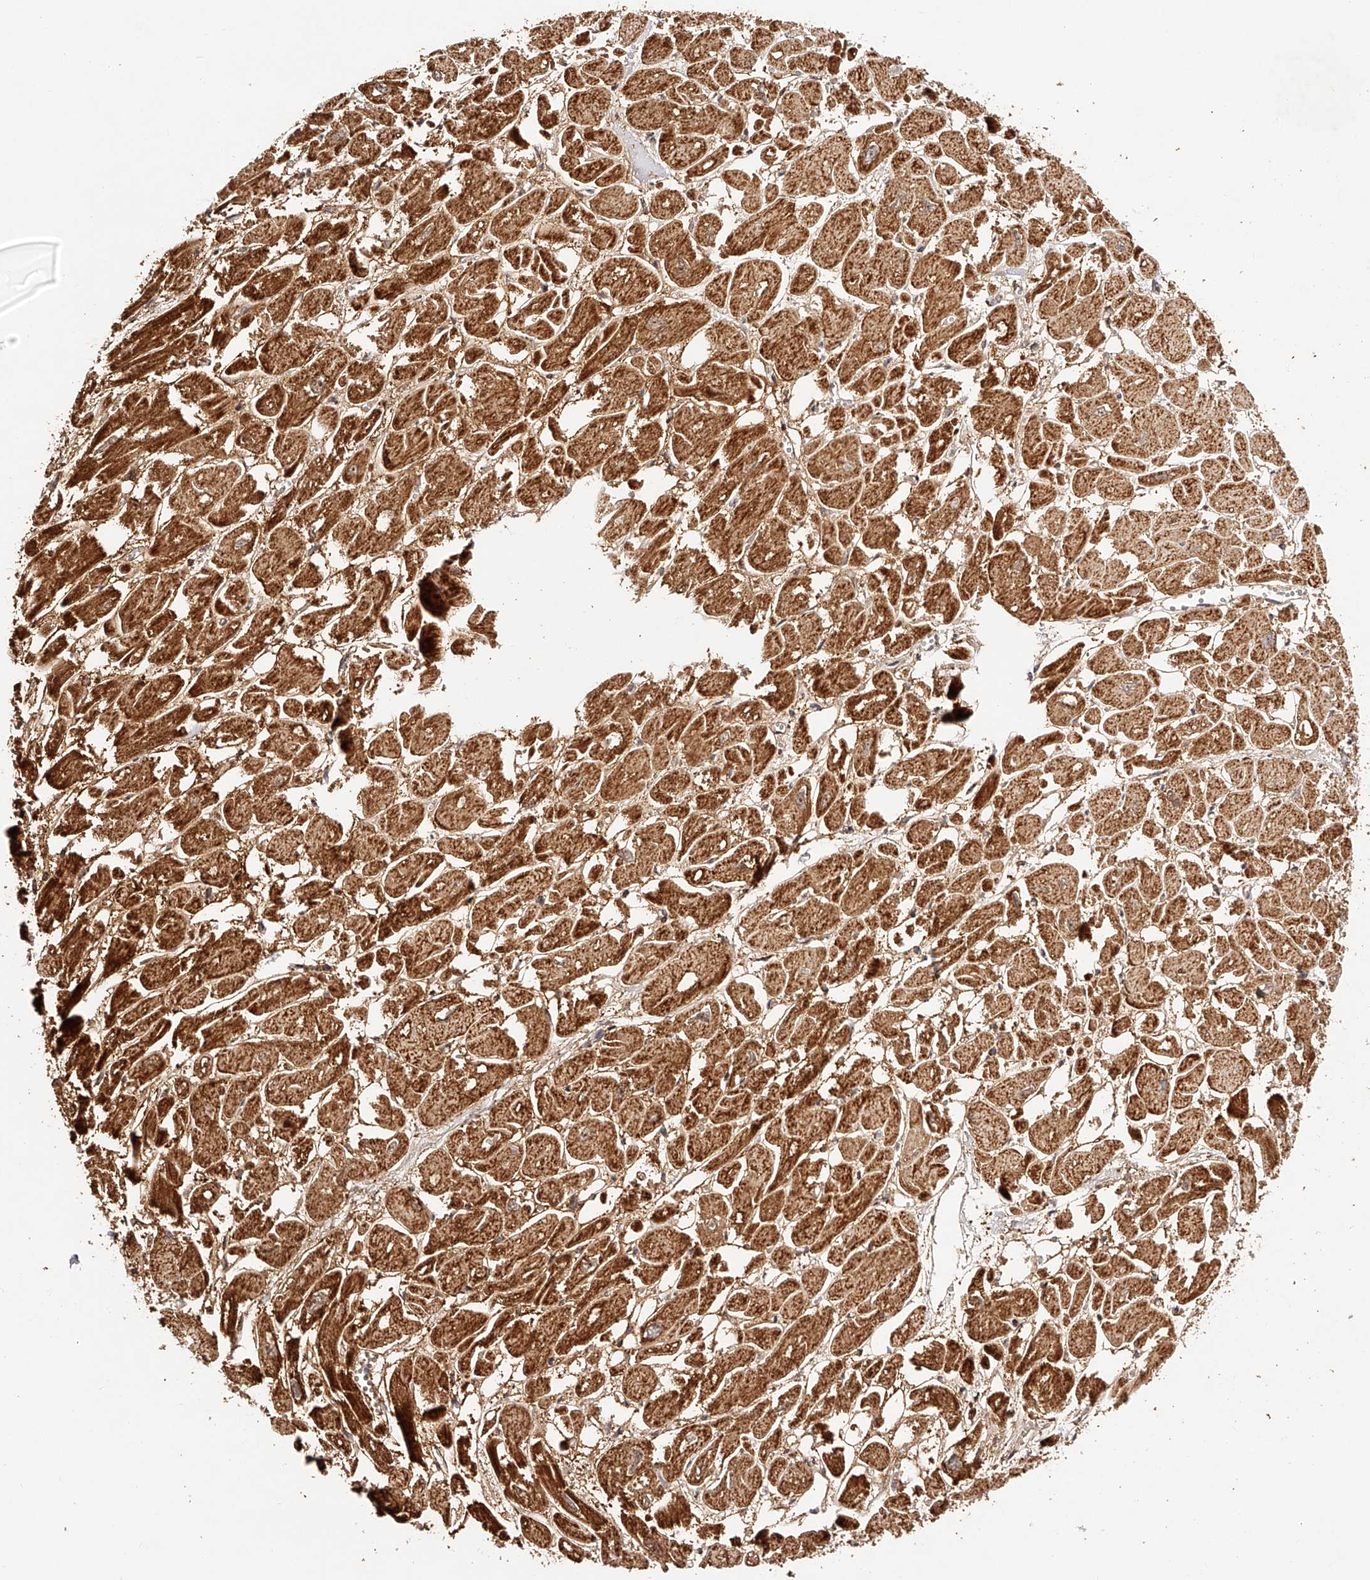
{"staining": {"intensity": "strong", "quantity": ">75%", "location": "cytoplasmic/membranous"}, "tissue": "heart muscle", "cell_type": "Cardiomyocytes", "image_type": "normal", "snomed": [{"axis": "morphology", "description": "Normal tissue, NOS"}, {"axis": "topography", "description": "Heart"}], "caption": "A brown stain shows strong cytoplasmic/membranous expression of a protein in cardiomyocytes of benign human heart muscle. The staining was performed using DAB to visualize the protein expression in brown, while the nuclei were stained in blue with hematoxylin (Magnification: 20x).", "gene": "NDUFV3", "patient": {"sex": "male", "age": 54}}